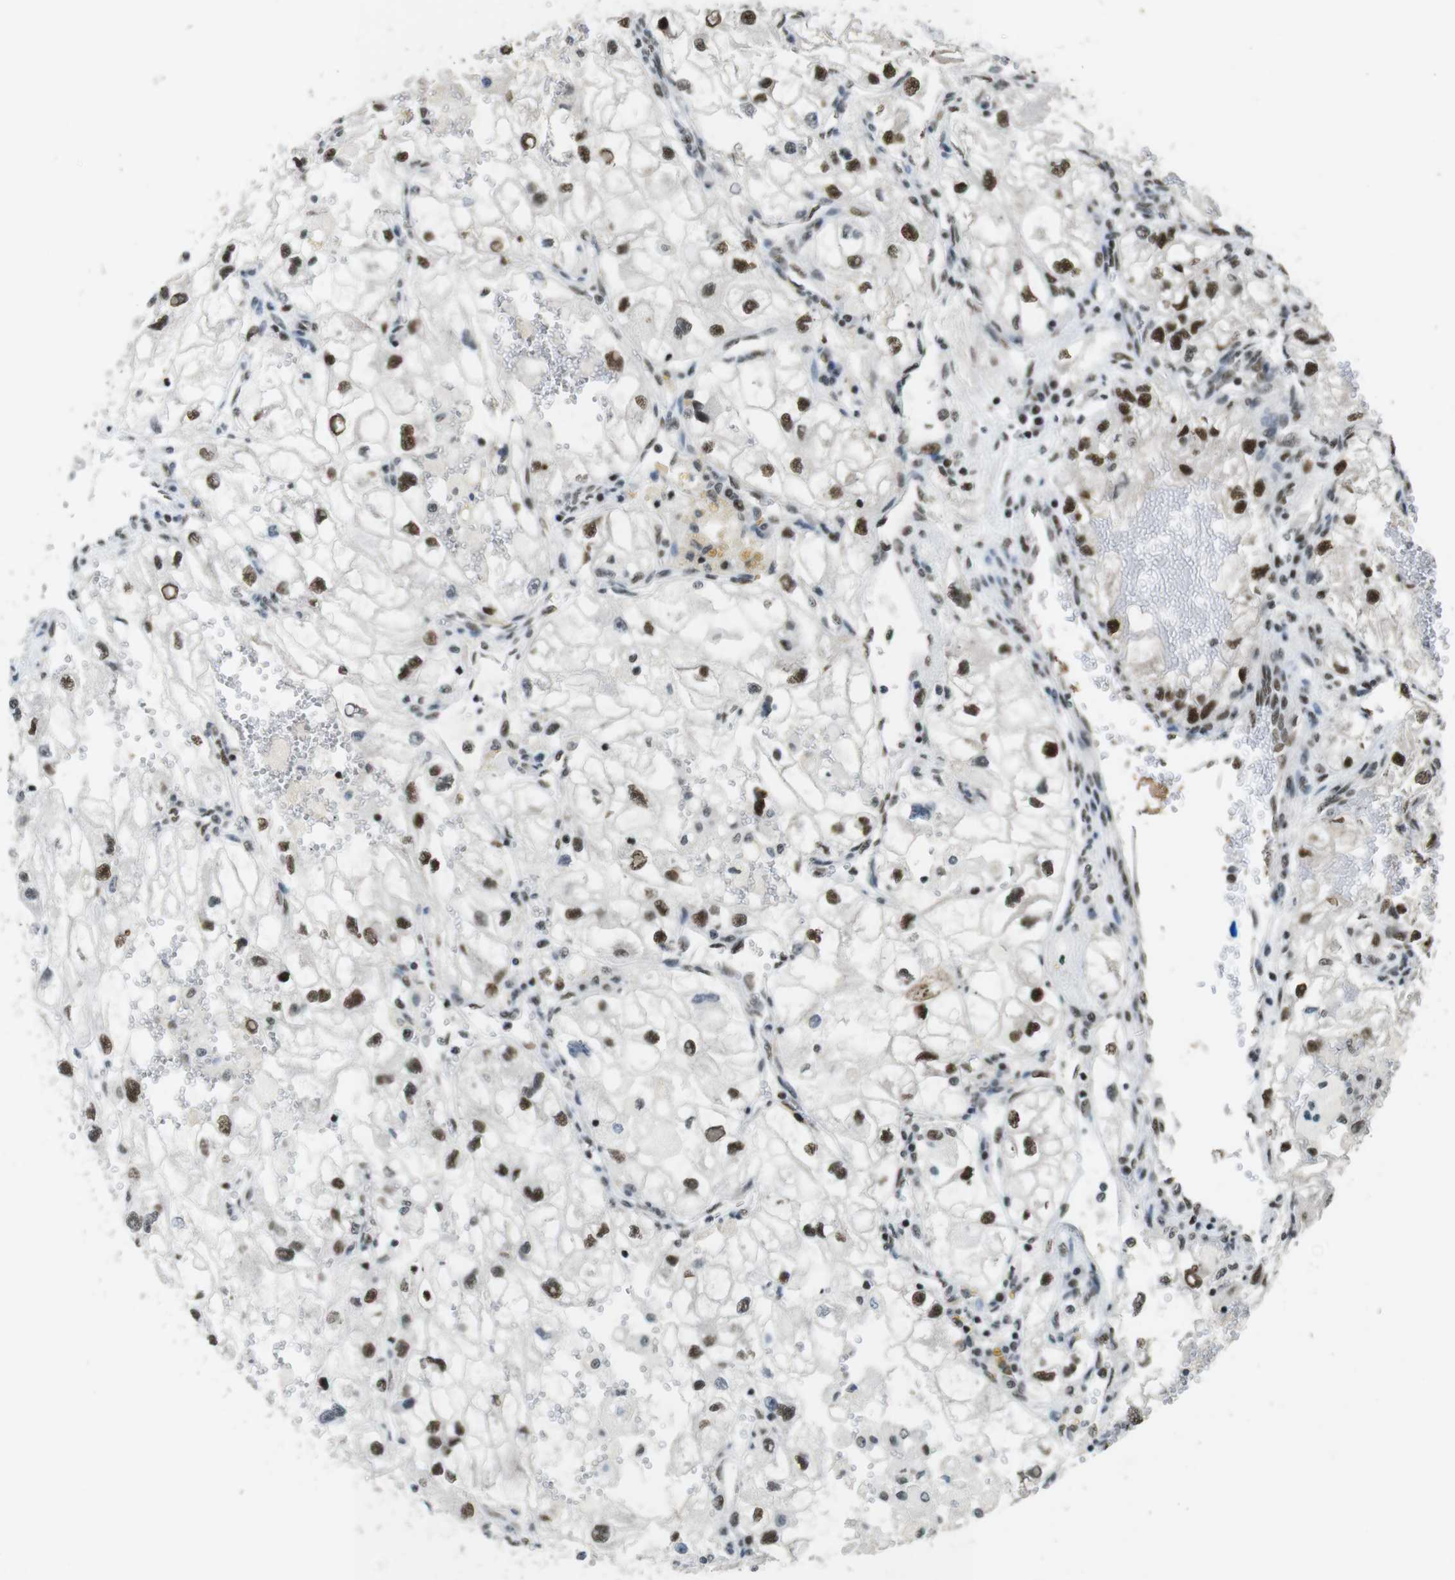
{"staining": {"intensity": "moderate", "quantity": ">75%", "location": "nuclear"}, "tissue": "renal cancer", "cell_type": "Tumor cells", "image_type": "cancer", "snomed": [{"axis": "morphology", "description": "Adenocarcinoma, NOS"}, {"axis": "topography", "description": "Kidney"}], "caption": "Moderate nuclear expression is present in approximately >75% of tumor cells in renal cancer (adenocarcinoma). Nuclei are stained in blue.", "gene": "CSNK2B", "patient": {"sex": "female", "age": 70}}